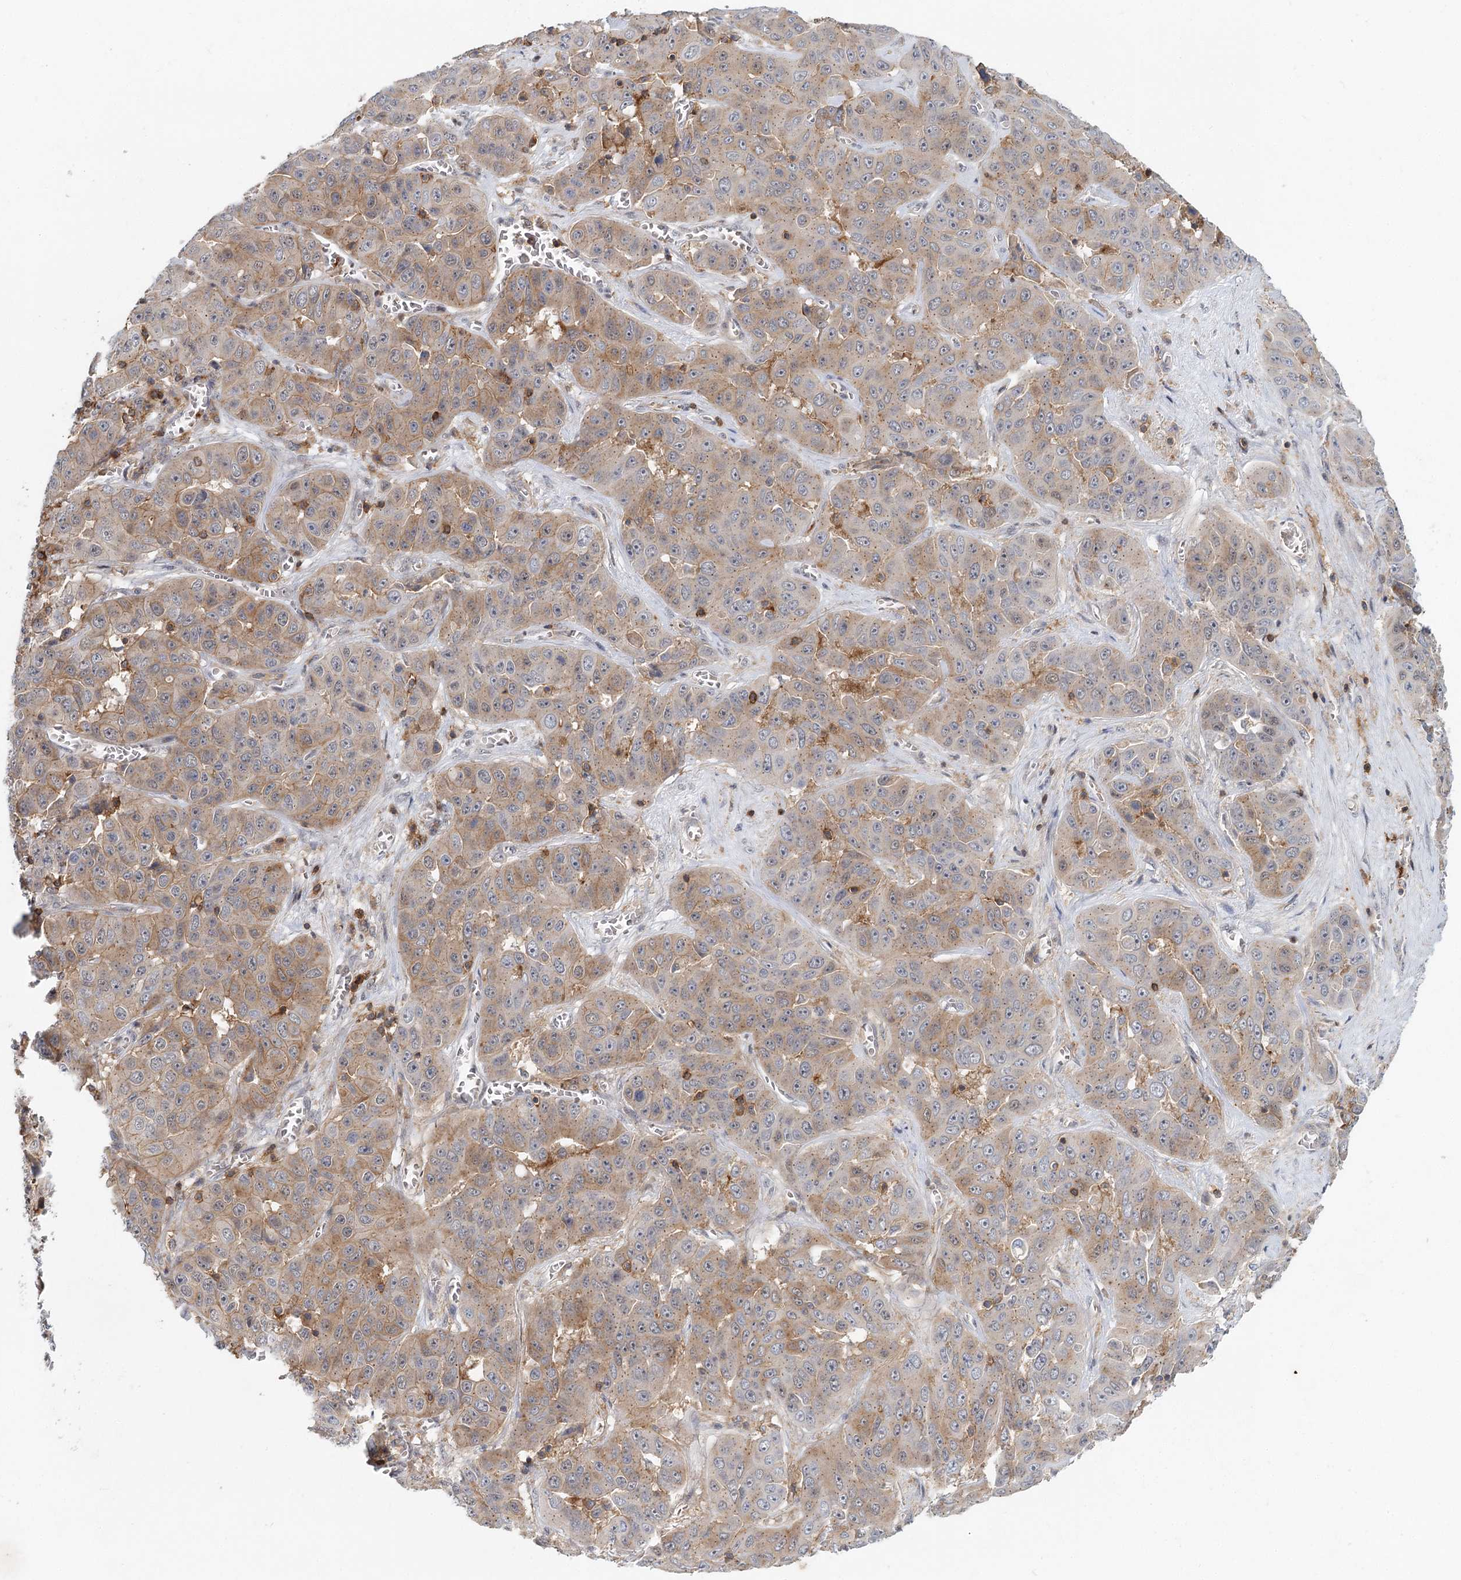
{"staining": {"intensity": "moderate", "quantity": "25%-75%", "location": "cytoplasmic/membranous"}, "tissue": "liver cancer", "cell_type": "Tumor cells", "image_type": "cancer", "snomed": [{"axis": "morphology", "description": "Cholangiocarcinoma"}, {"axis": "topography", "description": "Liver"}], "caption": "Brown immunohistochemical staining in liver cancer demonstrates moderate cytoplasmic/membranous expression in approximately 25%-75% of tumor cells.", "gene": "CDC42SE2", "patient": {"sex": "female", "age": 52}}